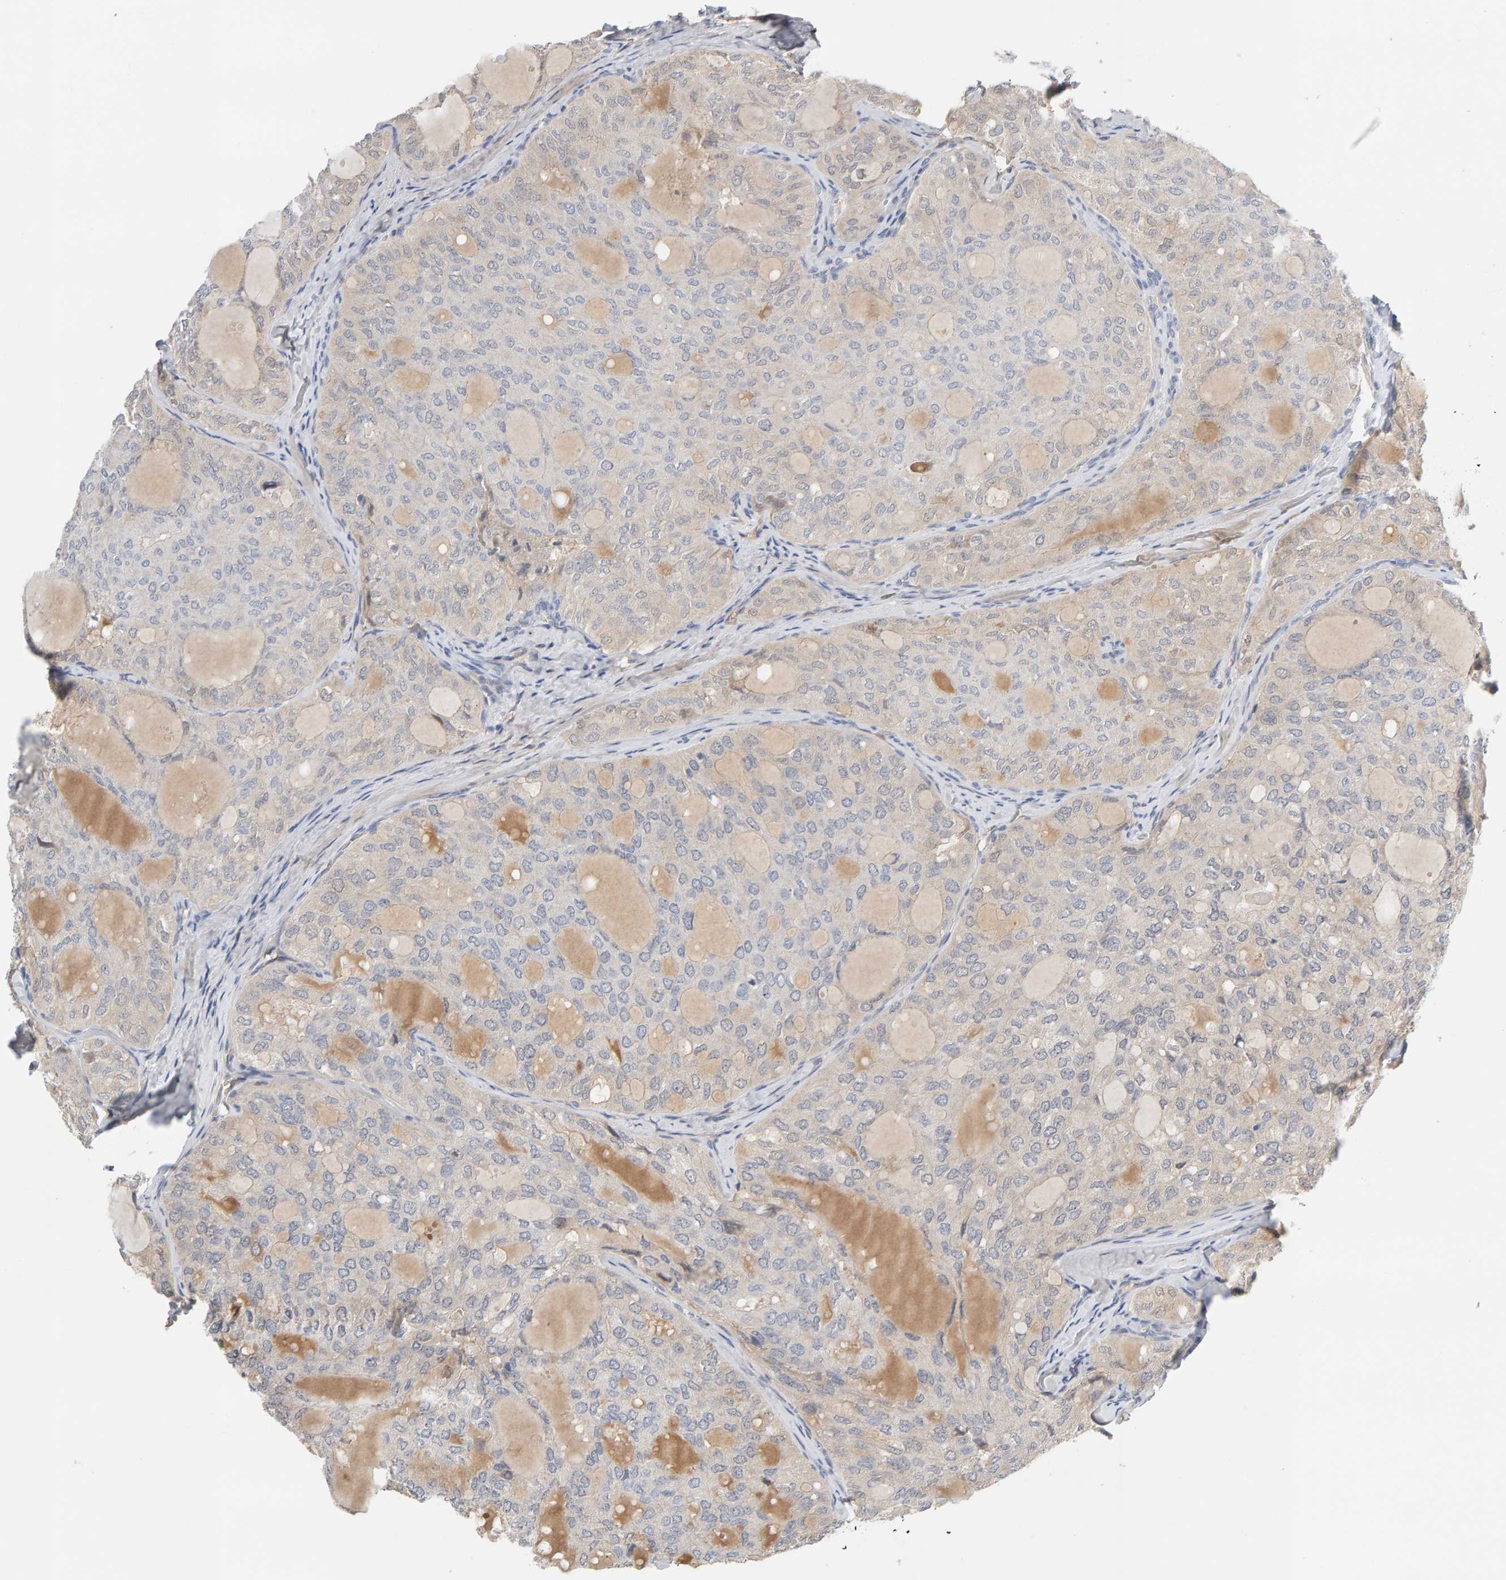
{"staining": {"intensity": "negative", "quantity": "none", "location": "none"}, "tissue": "thyroid cancer", "cell_type": "Tumor cells", "image_type": "cancer", "snomed": [{"axis": "morphology", "description": "Follicular adenoma carcinoma, NOS"}, {"axis": "topography", "description": "Thyroid gland"}], "caption": "Human thyroid cancer stained for a protein using immunohistochemistry (IHC) demonstrates no staining in tumor cells.", "gene": "GFUS", "patient": {"sex": "male", "age": 75}}